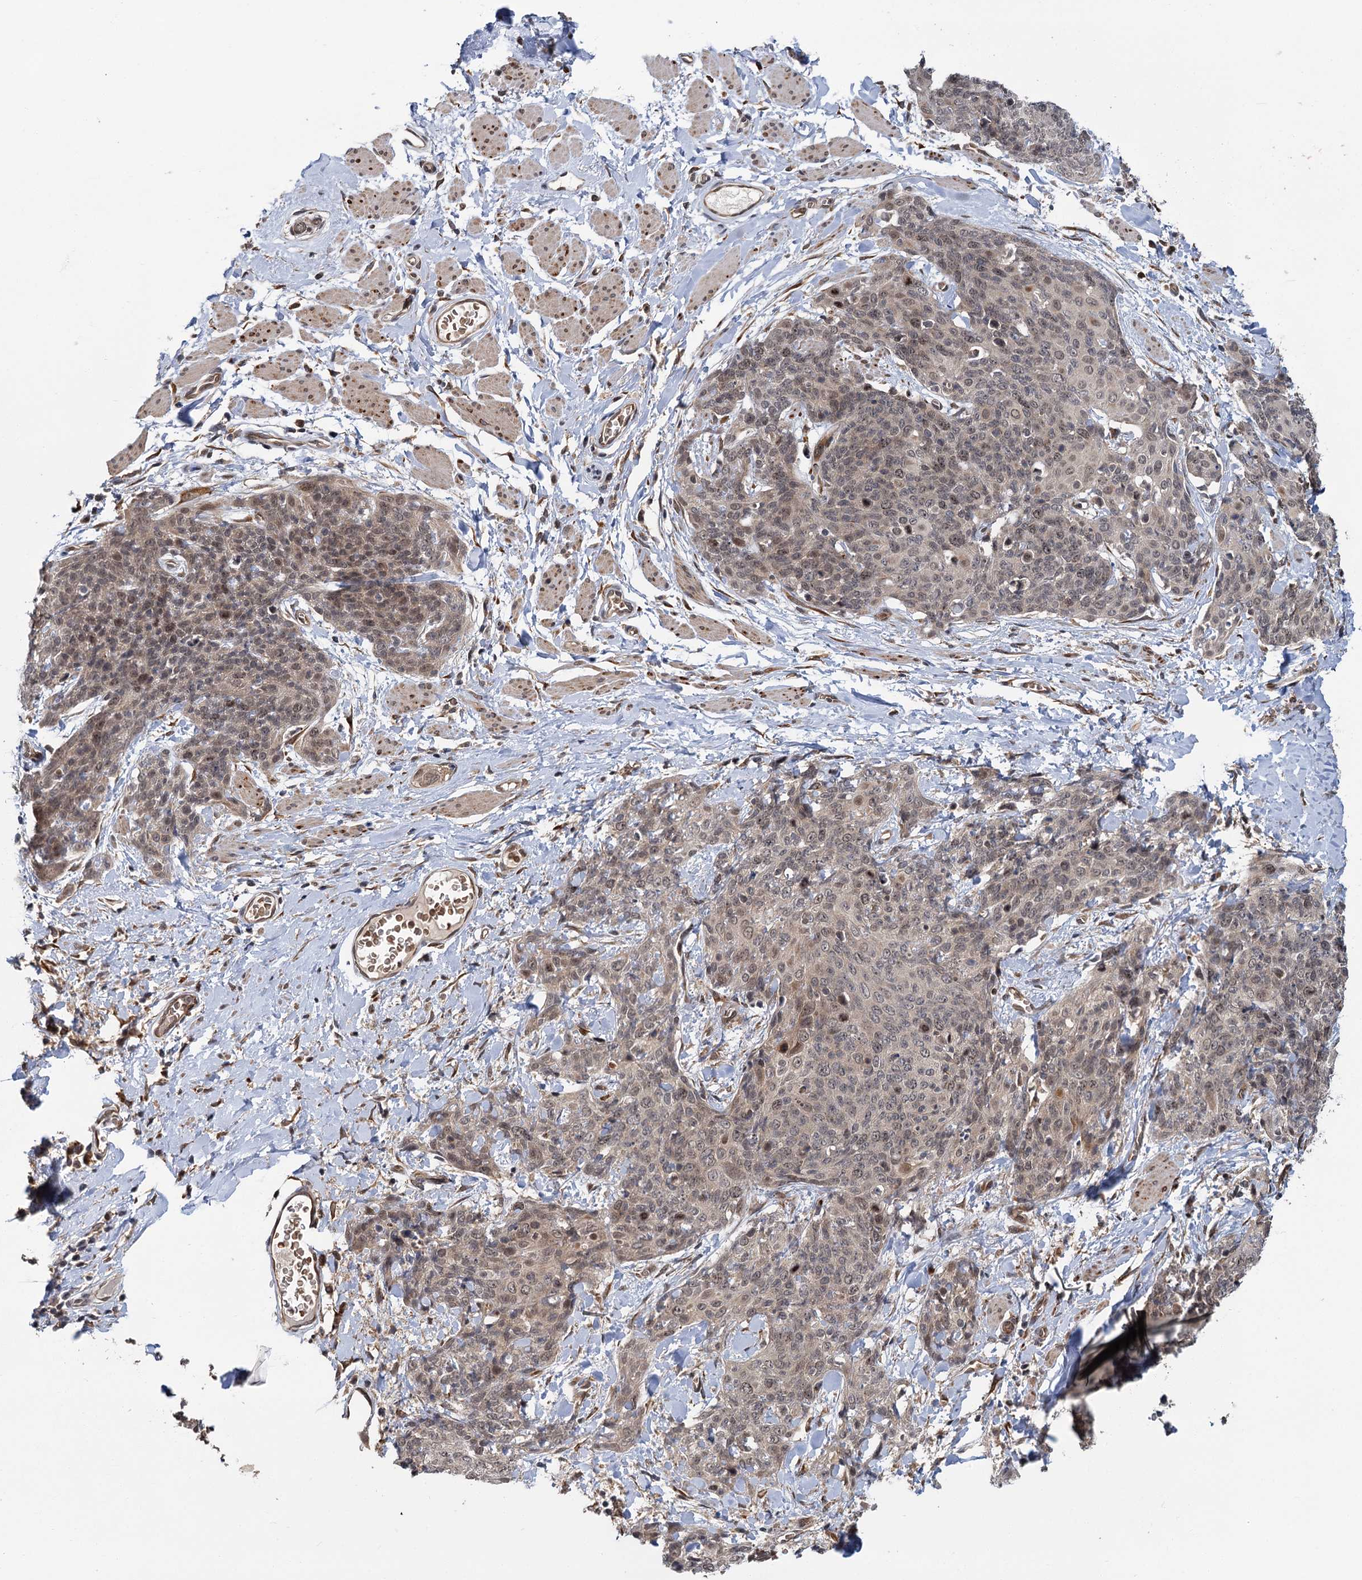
{"staining": {"intensity": "weak", "quantity": "25%-75%", "location": "cytoplasmic/membranous,nuclear"}, "tissue": "skin cancer", "cell_type": "Tumor cells", "image_type": "cancer", "snomed": [{"axis": "morphology", "description": "Squamous cell carcinoma, NOS"}, {"axis": "topography", "description": "Skin"}, {"axis": "topography", "description": "Vulva"}], "caption": "A brown stain labels weak cytoplasmic/membranous and nuclear positivity of a protein in human skin cancer tumor cells. (Stains: DAB in brown, nuclei in blue, Microscopy: brightfield microscopy at high magnification).", "gene": "APBA2", "patient": {"sex": "female", "age": 85}}